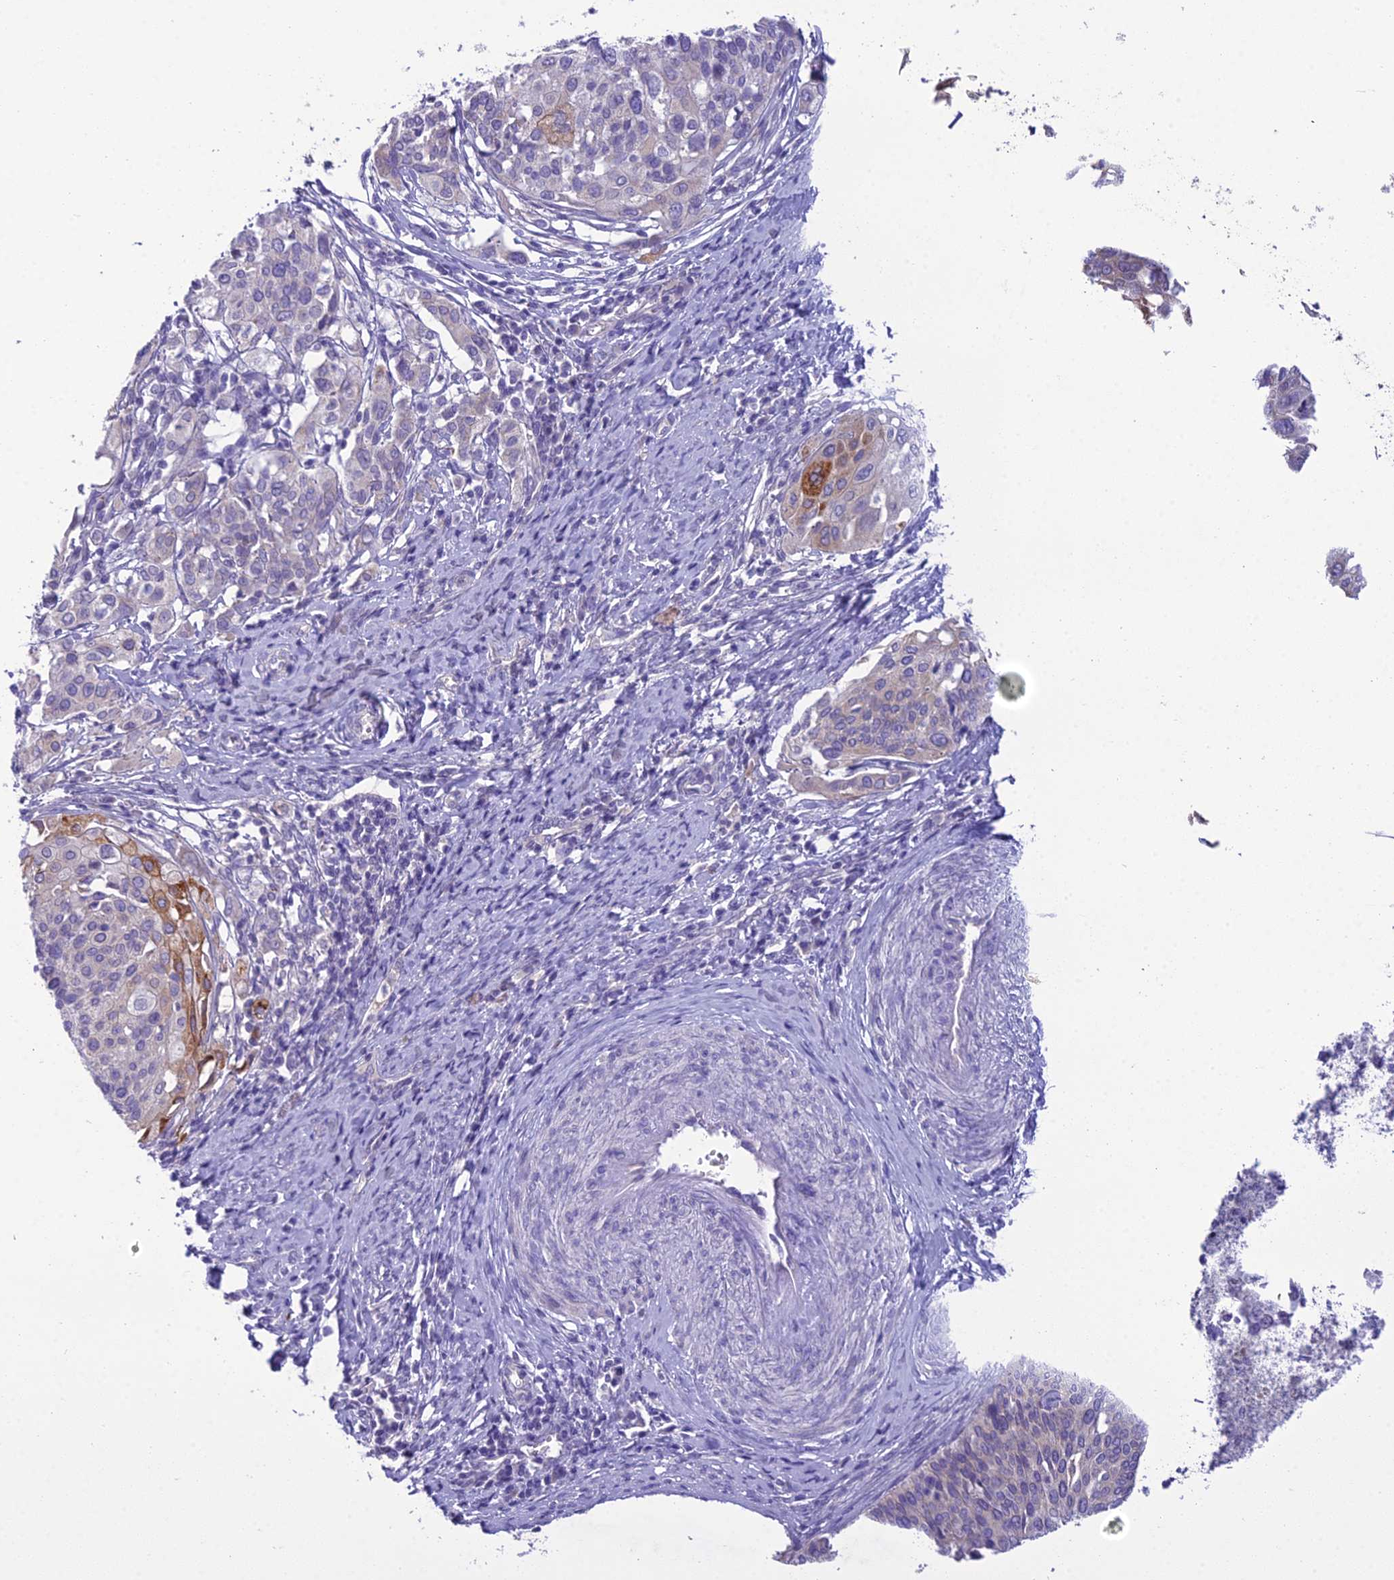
{"staining": {"intensity": "moderate", "quantity": "<25%", "location": "cytoplasmic/membranous"}, "tissue": "cervical cancer", "cell_type": "Tumor cells", "image_type": "cancer", "snomed": [{"axis": "morphology", "description": "Squamous cell carcinoma, NOS"}, {"axis": "topography", "description": "Cervix"}], "caption": "Squamous cell carcinoma (cervical) stained with immunohistochemistry (IHC) displays moderate cytoplasmic/membranous staining in about <25% of tumor cells.", "gene": "SCRT1", "patient": {"sex": "female", "age": 44}}